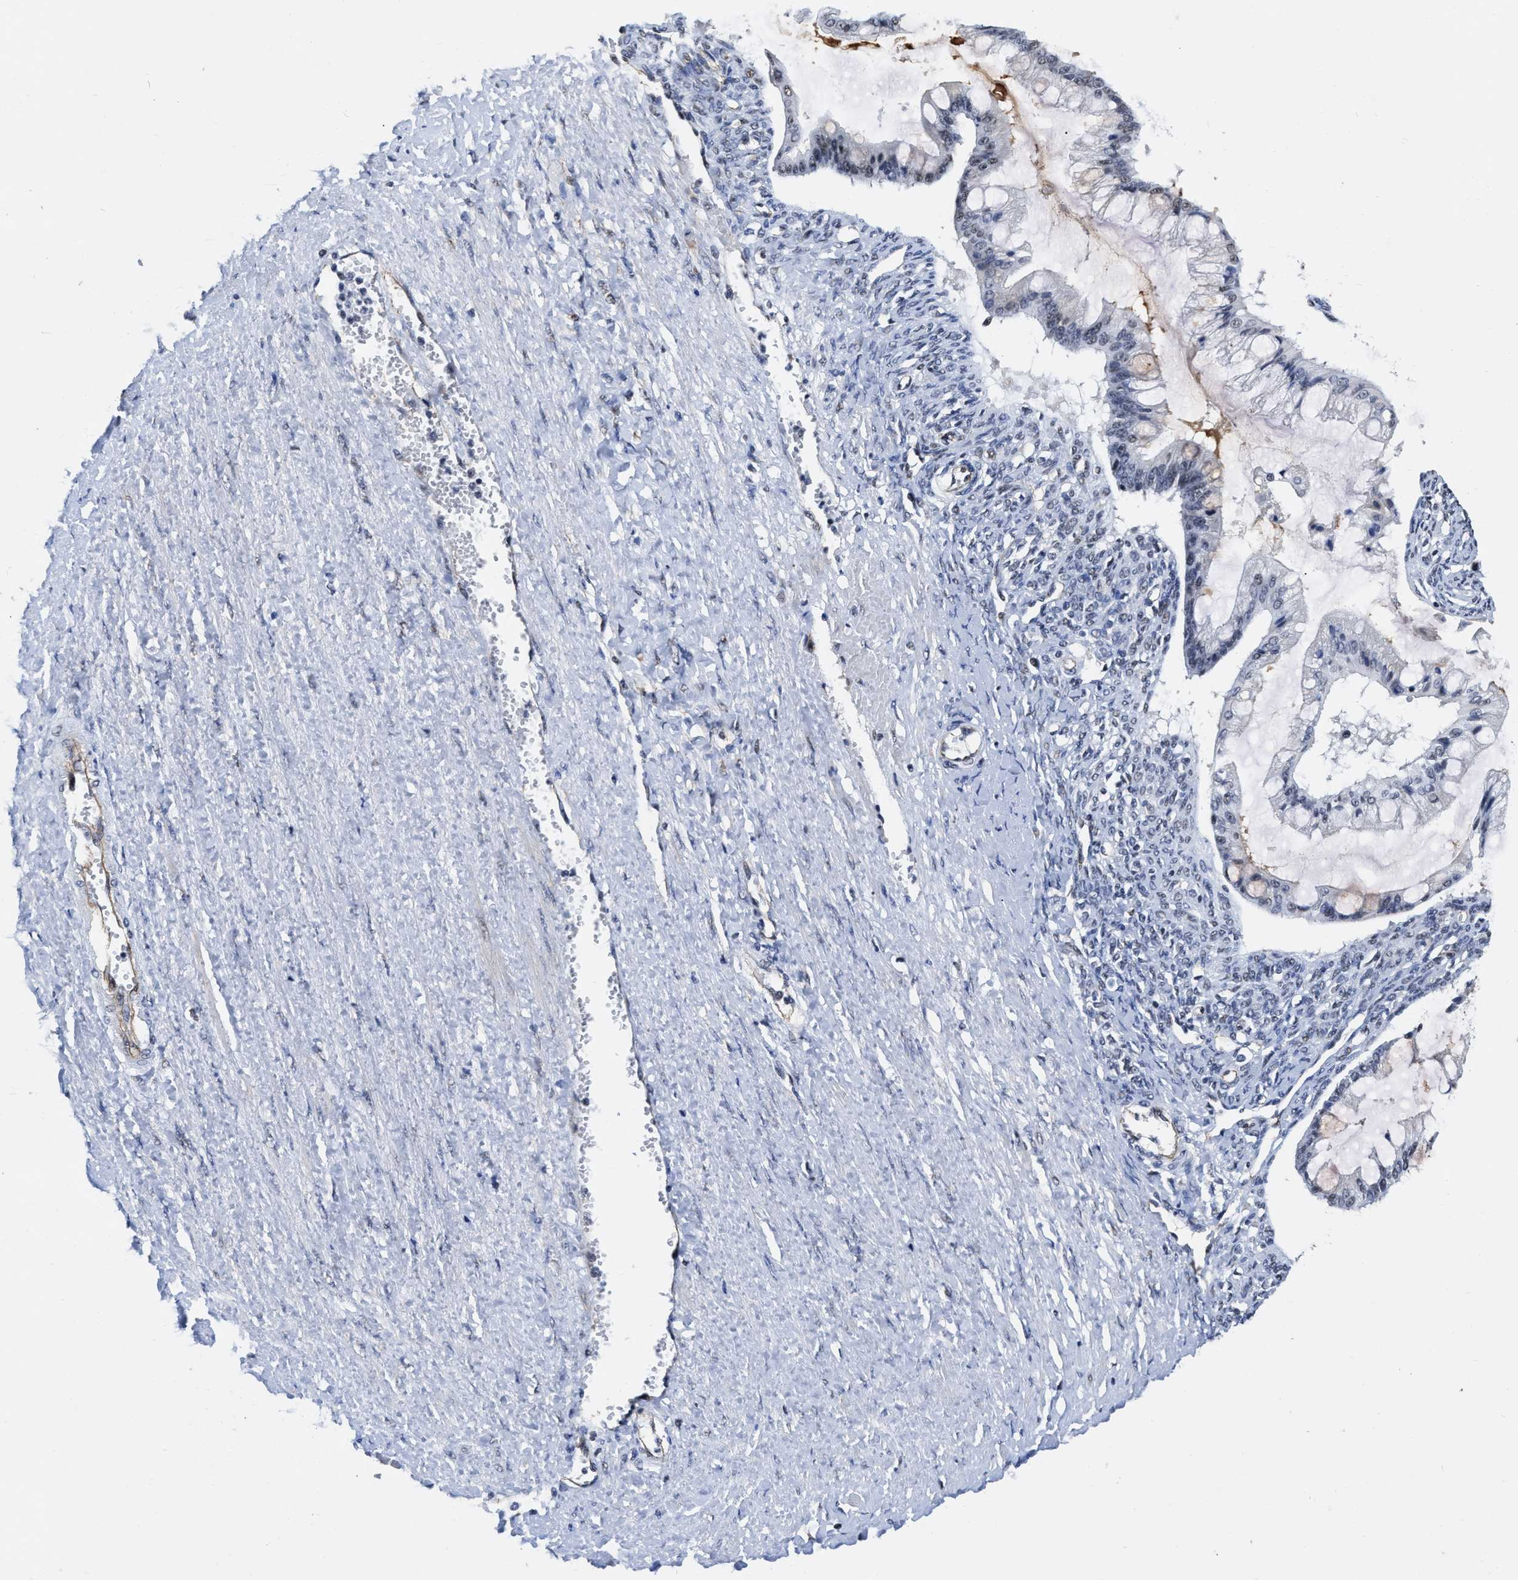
{"staining": {"intensity": "weak", "quantity": "<25%", "location": "nuclear"}, "tissue": "ovarian cancer", "cell_type": "Tumor cells", "image_type": "cancer", "snomed": [{"axis": "morphology", "description": "Cystadenocarcinoma, mucinous, NOS"}, {"axis": "topography", "description": "Ovary"}], "caption": "Human ovarian cancer stained for a protein using immunohistochemistry reveals no positivity in tumor cells.", "gene": "CCNE1", "patient": {"sex": "female", "age": 73}}